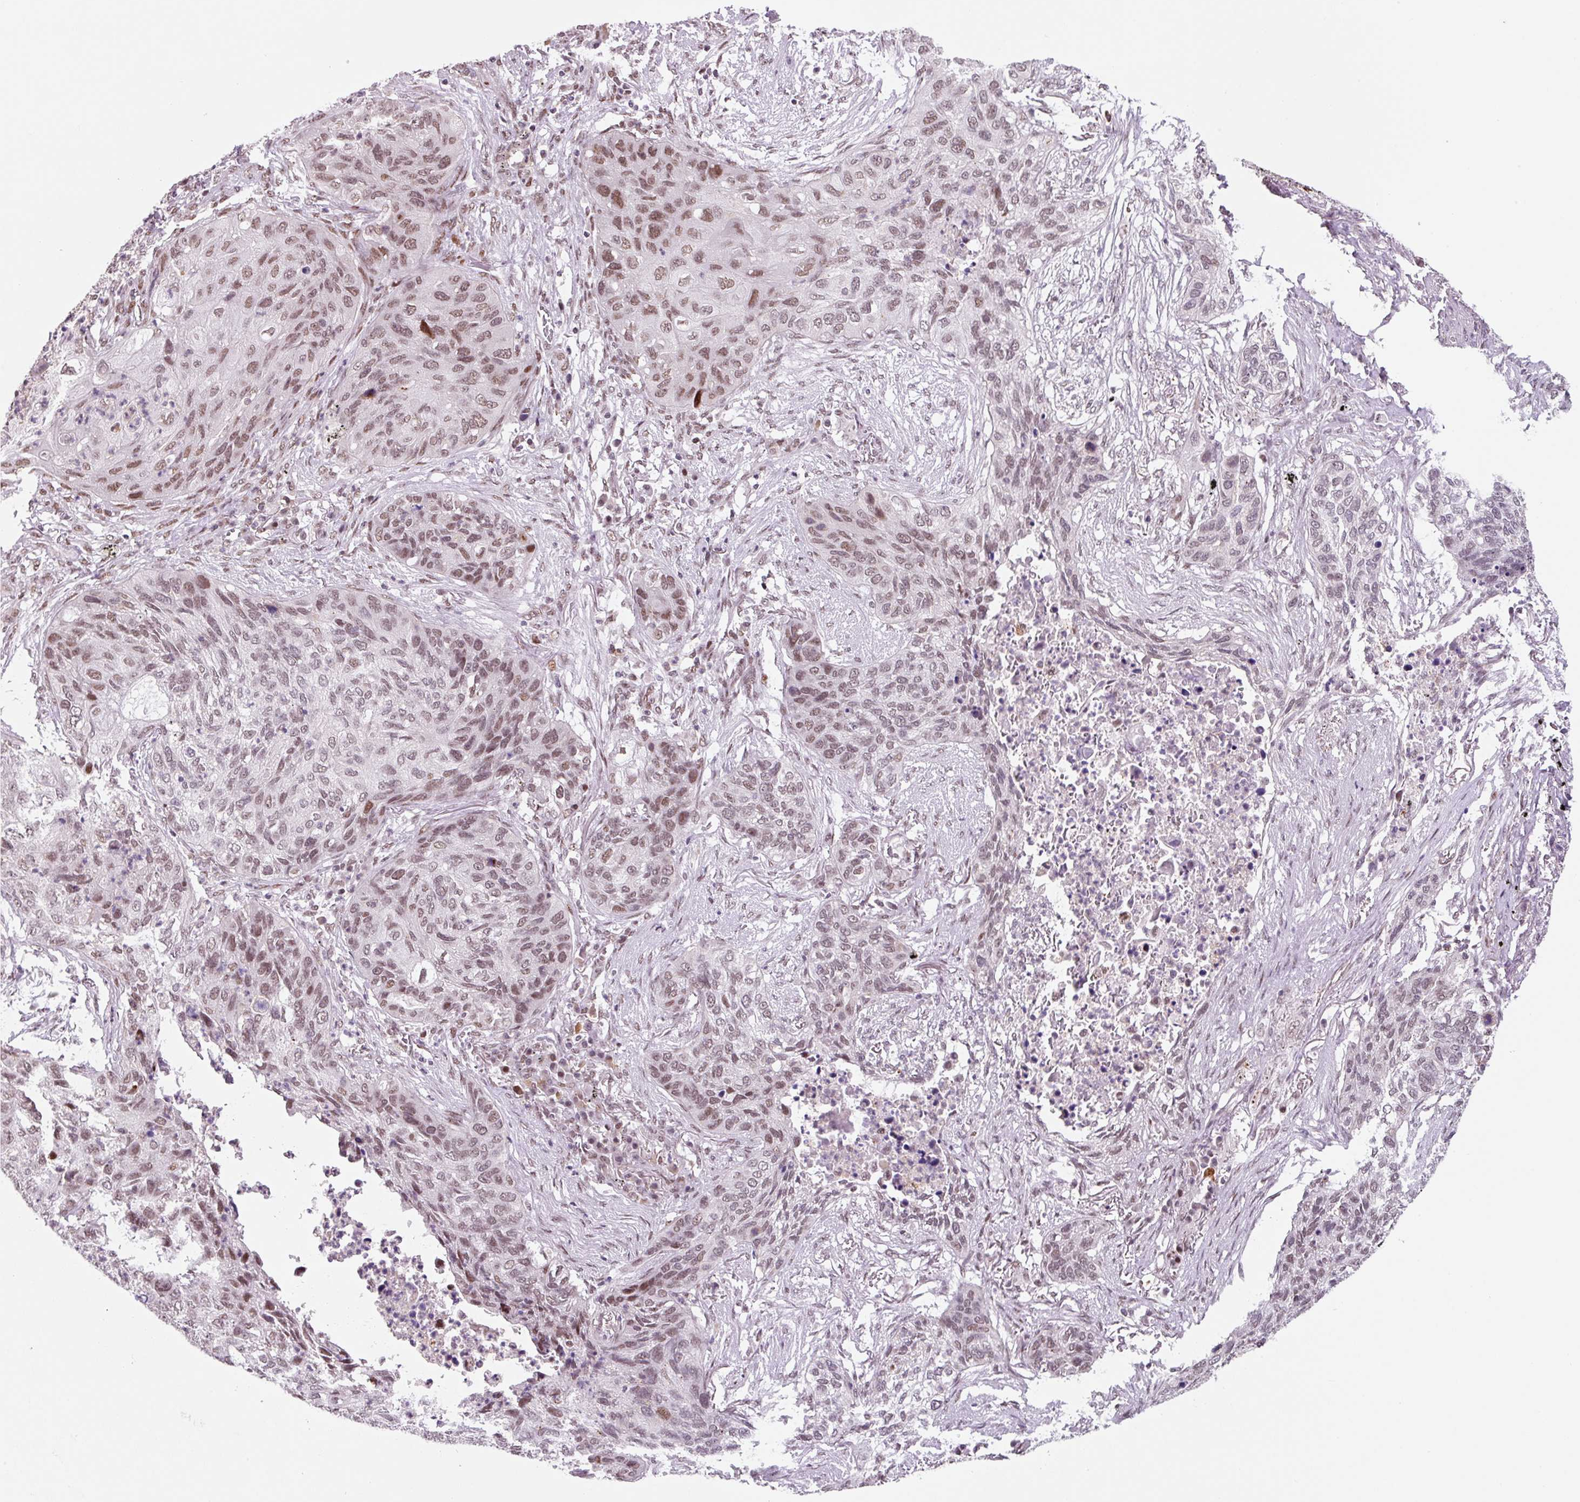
{"staining": {"intensity": "moderate", "quantity": ">75%", "location": "nuclear"}, "tissue": "lung cancer", "cell_type": "Tumor cells", "image_type": "cancer", "snomed": [{"axis": "morphology", "description": "Squamous cell carcinoma, NOS"}, {"axis": "topography", "description": "Lung"}], "caption": "Immunohistochemical staining of human lung cancer (squamous cell carcinoma) shows medium levels of moderate nuclear protein expression in approximately >75% of tumor cells.", "gene": "CCNL2", "patient": {"sex": "female", "age": 63}}